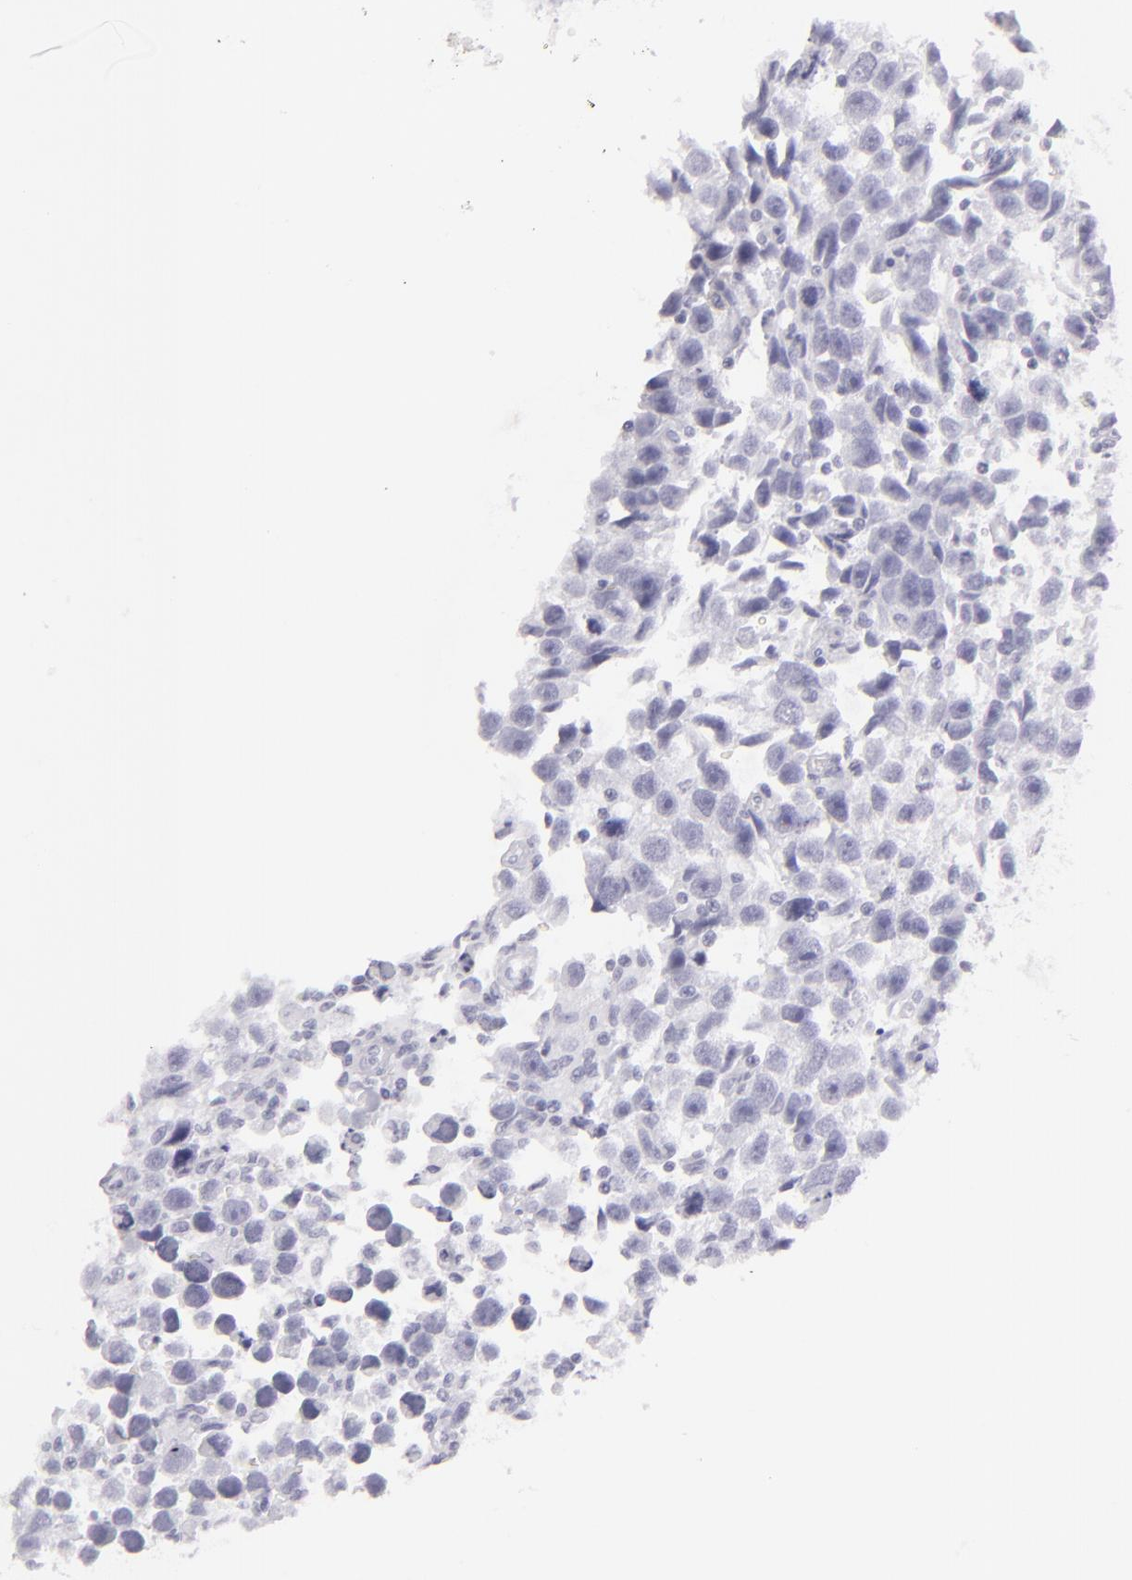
{"staining": {"intensity": "negative", "quantity": "none", "location": "none"}, "tissue": "testis cancer", "cell_type": "Tumor cells", "image_type": "cancer", "snomed": [{"axis": "morphology", "description": "Seminoma, NOS"}, {"axis": "topography", "description": "Testis"}], "caption": "Micrograph shows no protein expression in tumor cells of testis cancer tissue.", "gene": "FLG", "patient": {"sex": "male", "age": 43}}